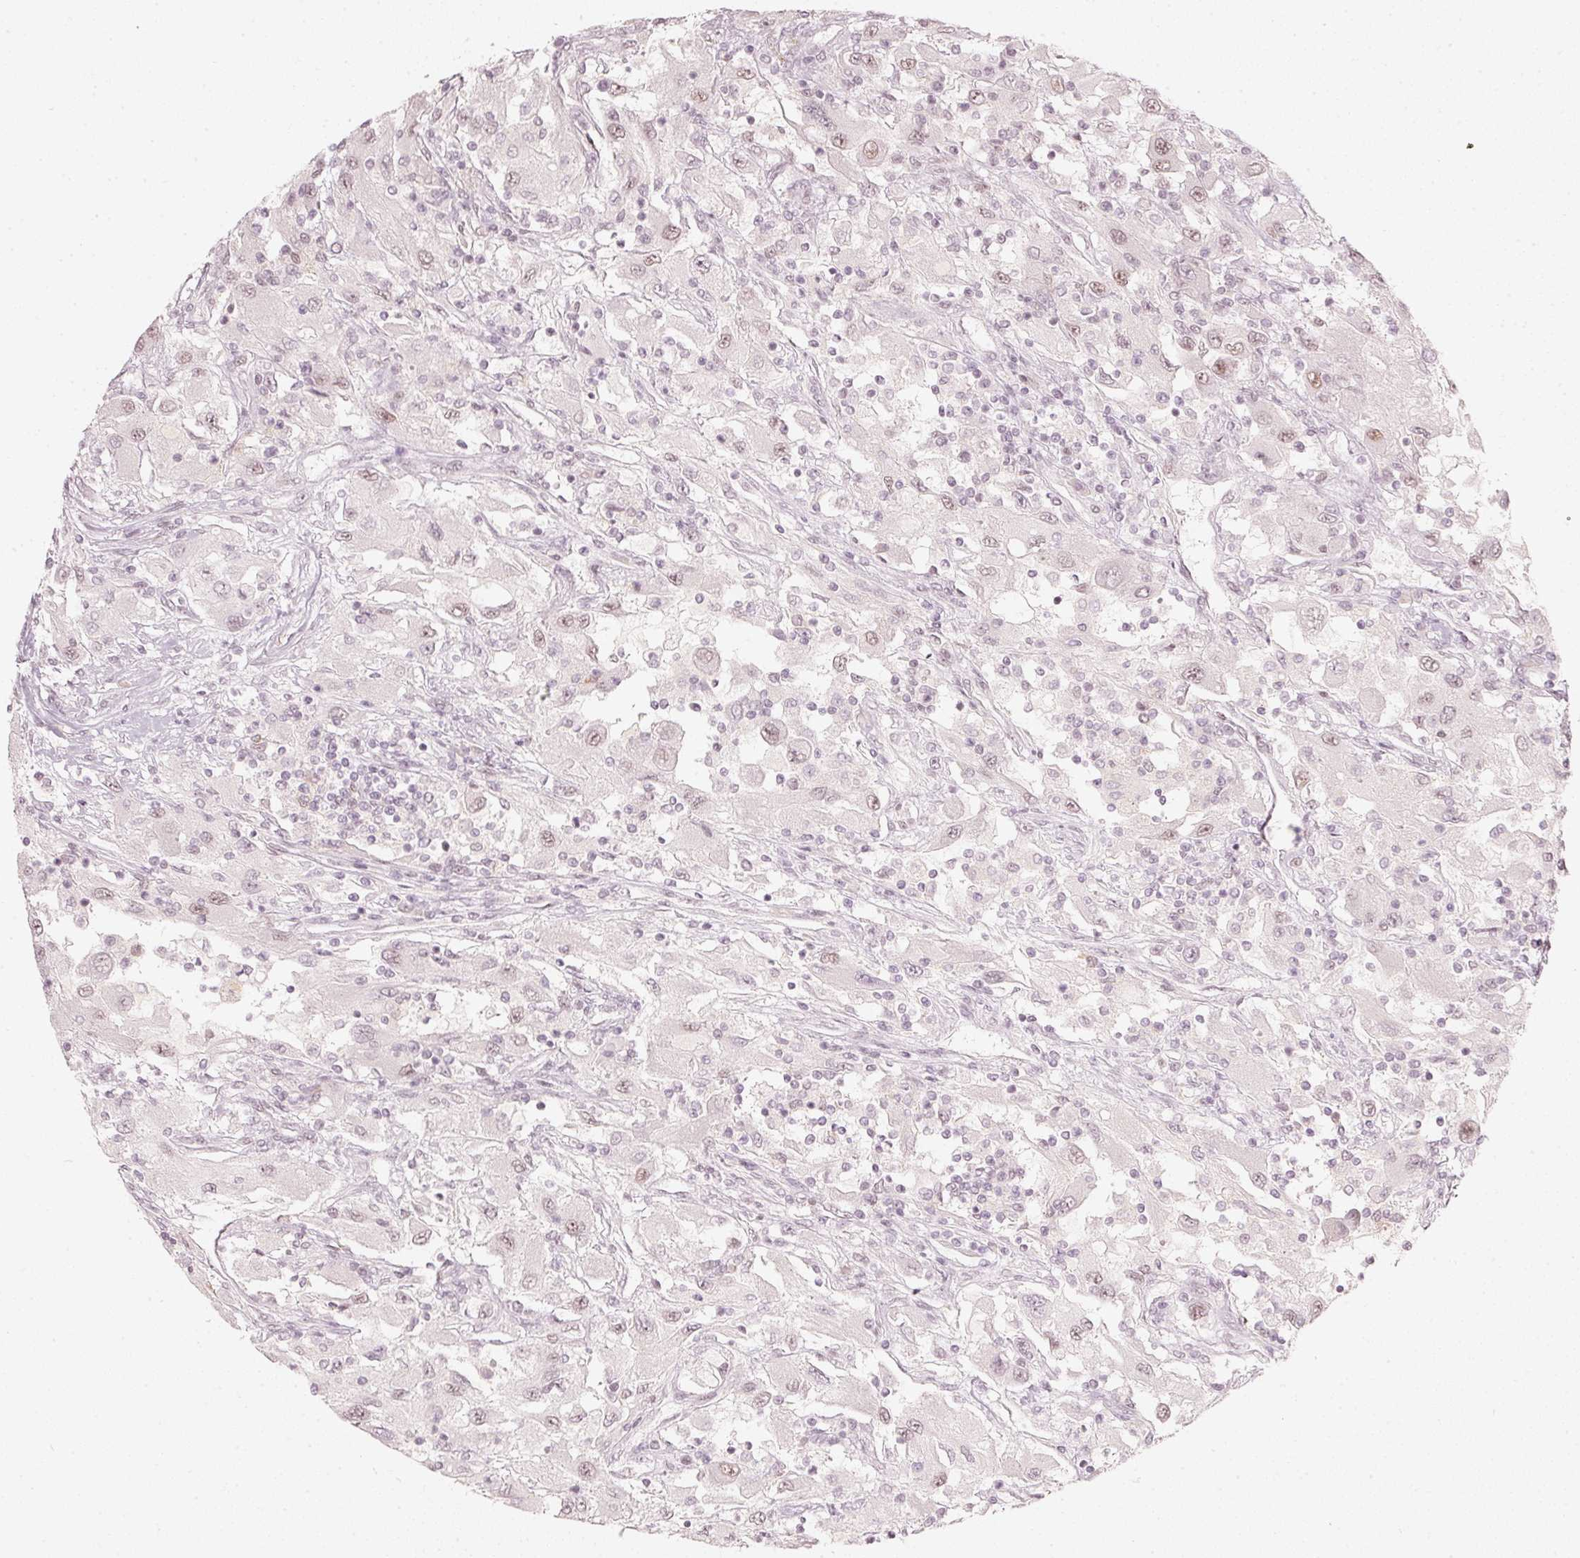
{"staining": {"intensity": "weak", "quantity": "<25%", "location": "nuclear"}, "tissue": "renal cancer", "cell_type": "Tumor cells", "image_type": "cancer", "snomed": [{"axis": "morphology", "description": "Adenocarcinoma, NOS"}, {"axis": "topography", "description": "Kidney"}], "caption": "The photomicrograph shows no significant expression in tumor cells of renal cancer.", "gene": "PPP1R10", "patient": {"sex": "female", "age": 67}}